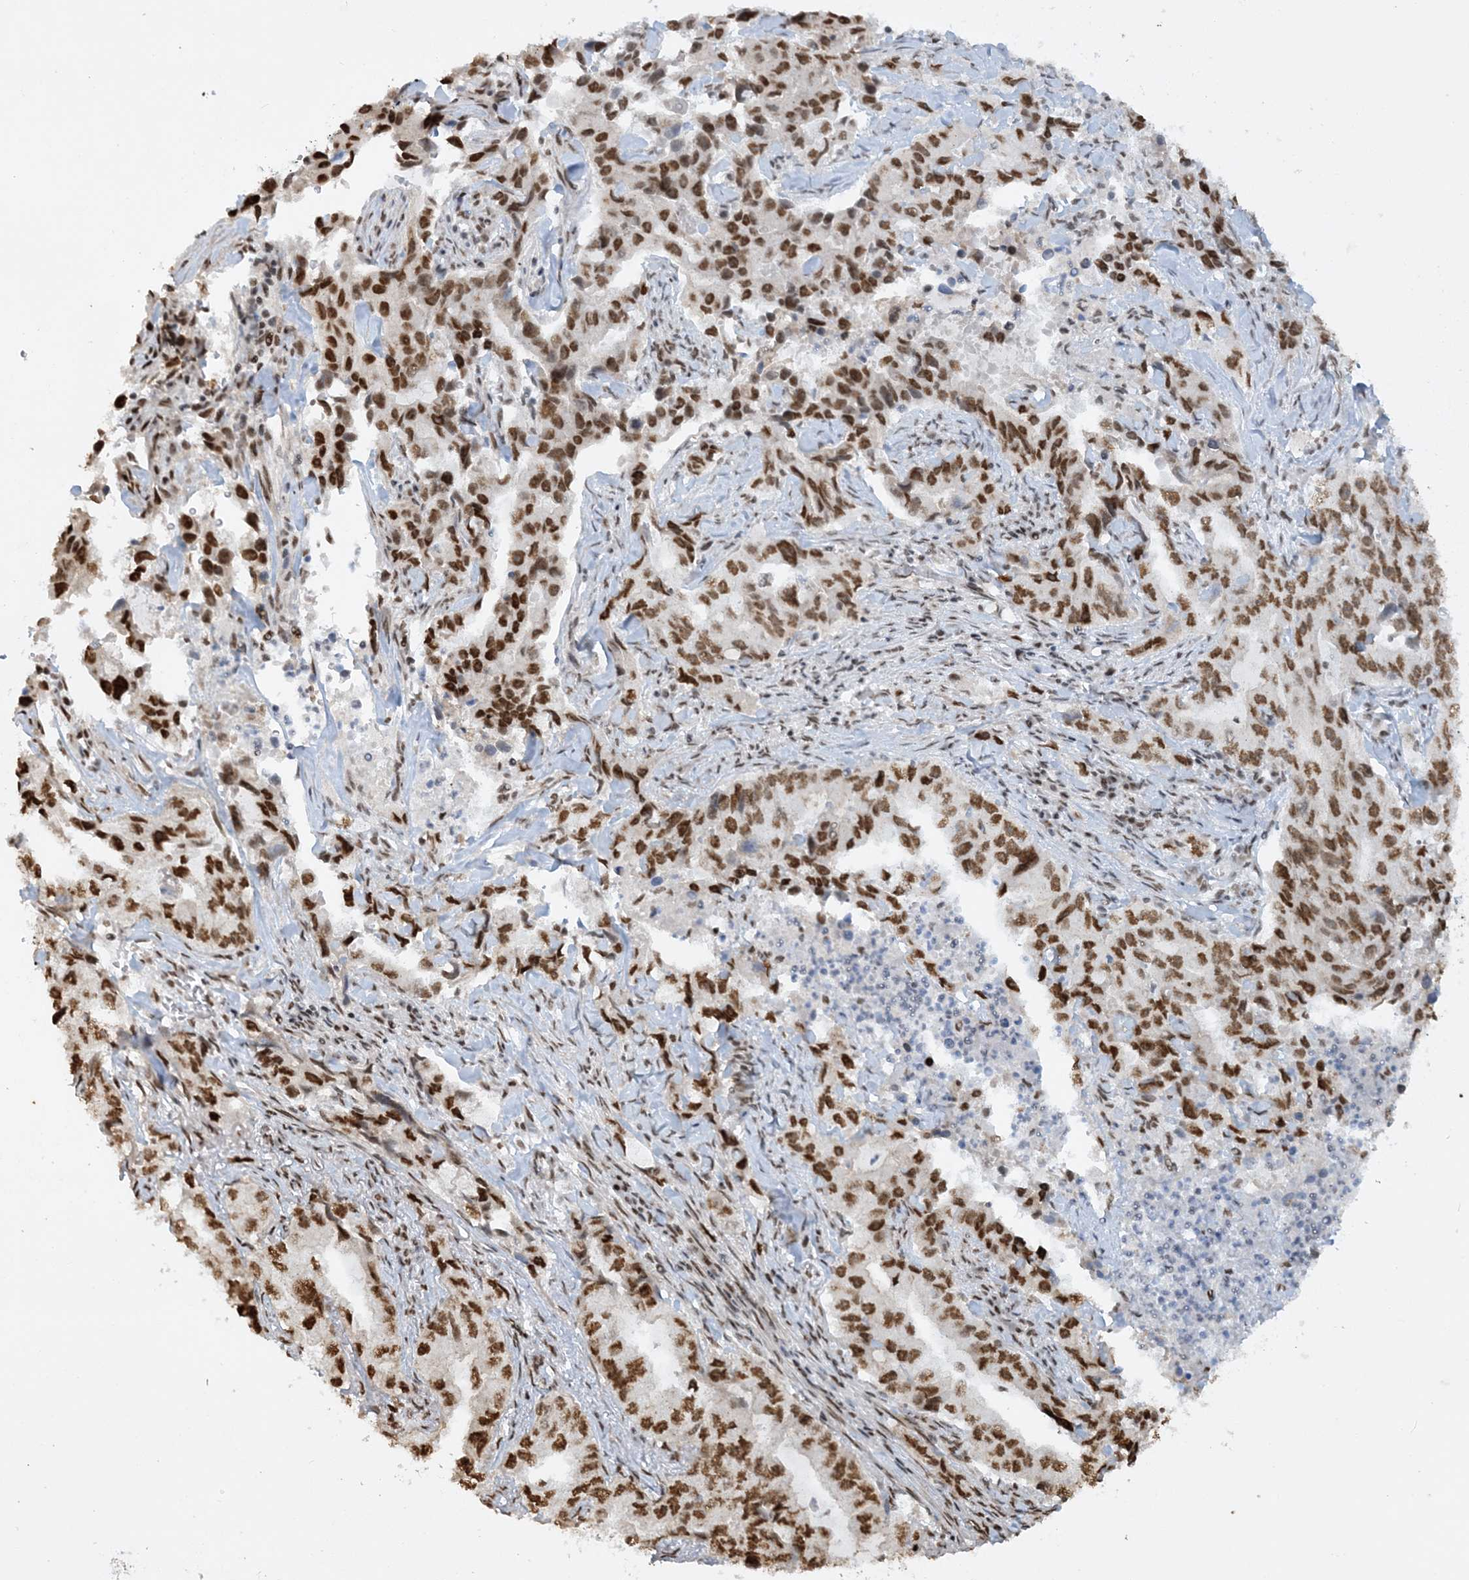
{"staining": {"intensity": "strong", "quantity": ">75%", "location": "nuclear"}, "tissue": "lung cancer", "cell_type": "Tumor cells", "image_type": "cancer", "snomed": [{"axis": "morphology", "description": "Adenocarcinoma, NOS"}, {"axis": "topography", "description": "Lung"}], "caption": "Brown immunohistochemical staining in adenocarcinoma (lung) exhibits strong nuclear positivity in approximately >75% of tumor cells.", "gene": "DELE1", "patient": {"sex": "female", "age": 51}}